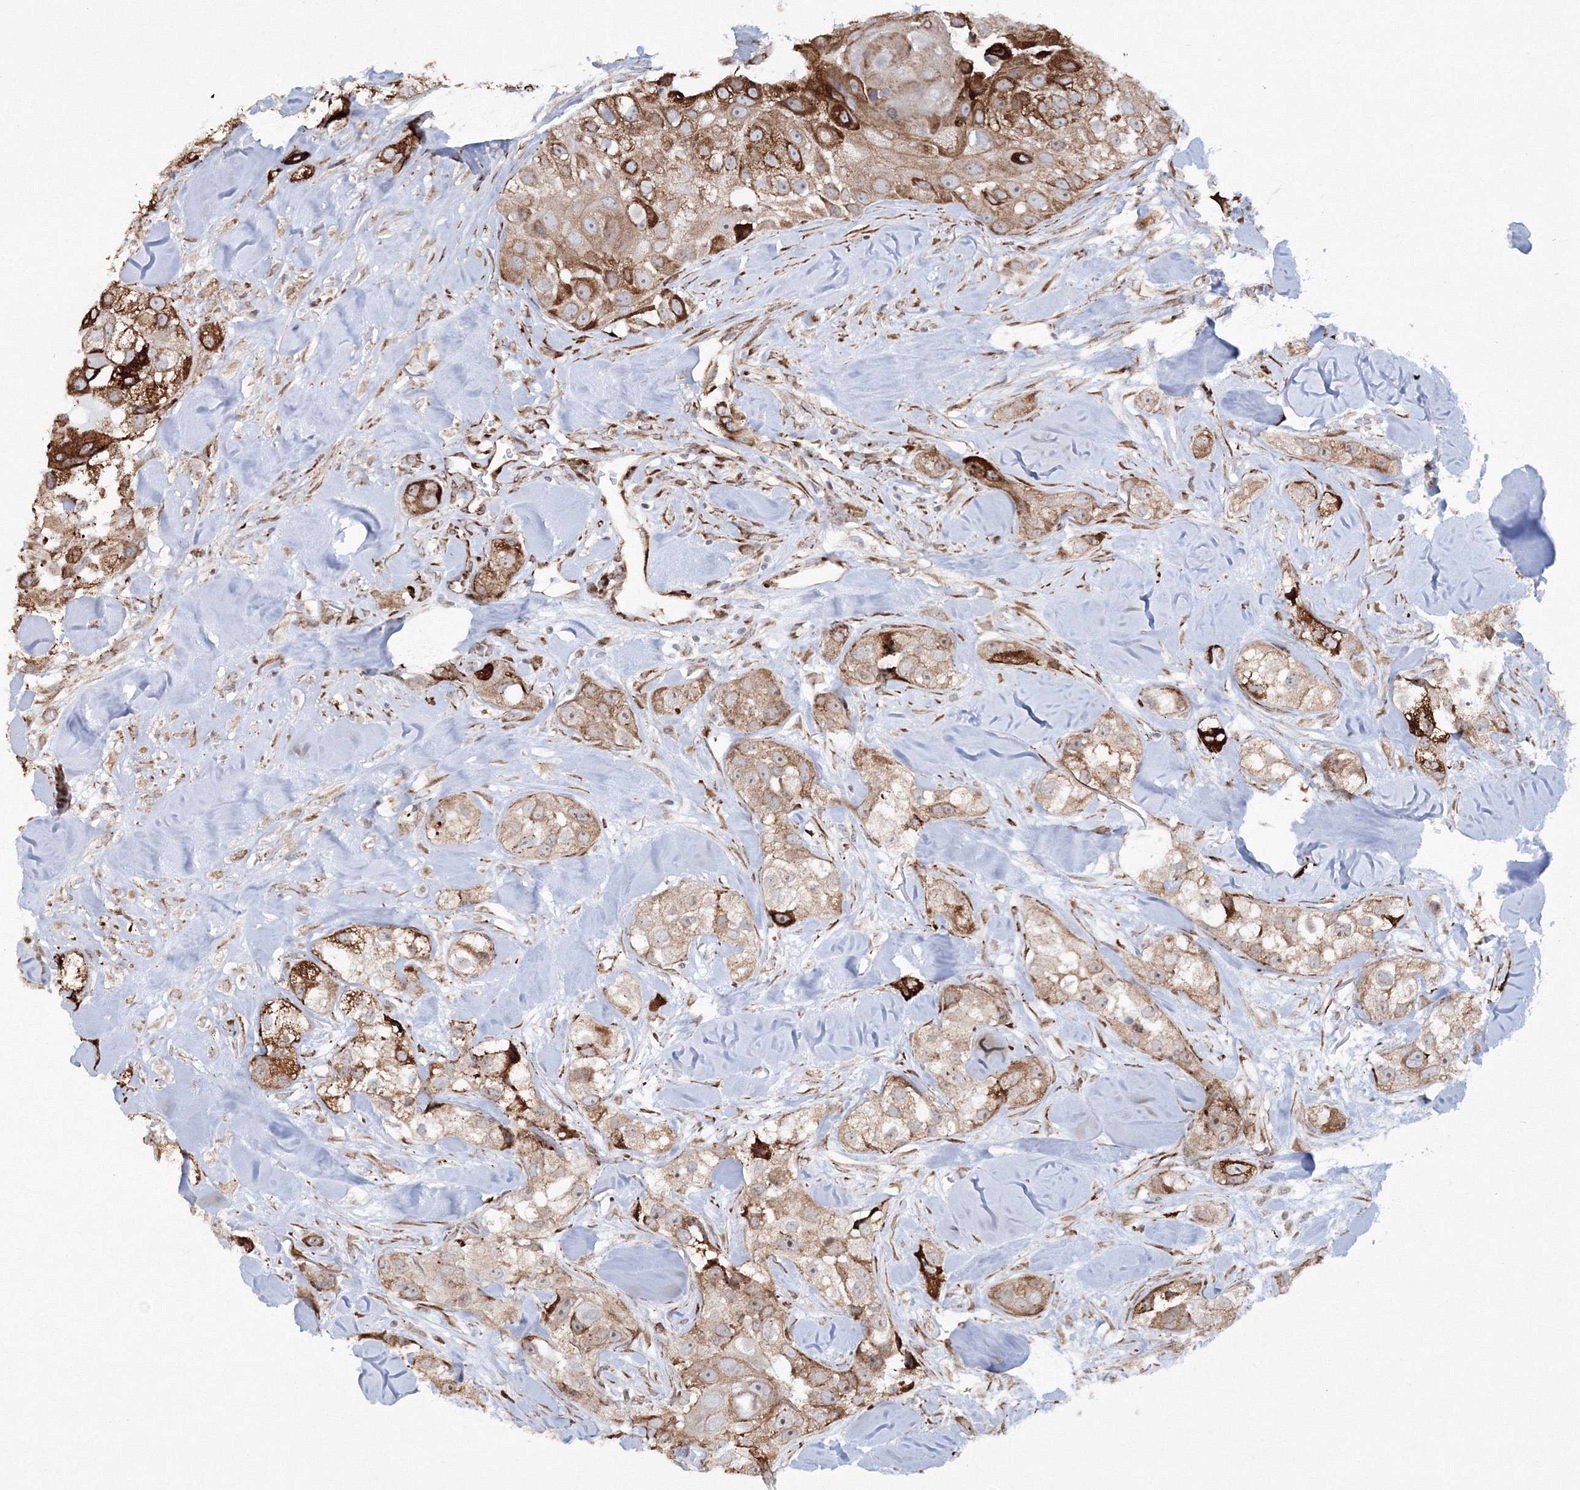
{"staining": {"intensity": "strong", "quantity": "<25%", "location": "cytoplasmic/membranous"}, "tissue": "head and neck cancer", "cell_type": "Tumor cells", "image_type": "cancer", "snomed": [{"axis": "morphology", "description": "Normal tissue, NOS"}, {"axis": "morphology", "description": "Squamous cell carcinoma, NOS"}, {"axis": "topography", "description": "Skeletal muscle"}, {"axis": "topography", "description": "Head-Neck"}], "caption": "This is an image of immunohistochemistry (IHC) staining of head and neck cancer (squamous cell carcinoma), which shows strong positivity in the cytoplasmic/membranous of tumor cells.", "gene": "EFCAB12", "patient": {"sex": "male", "age": 51}}